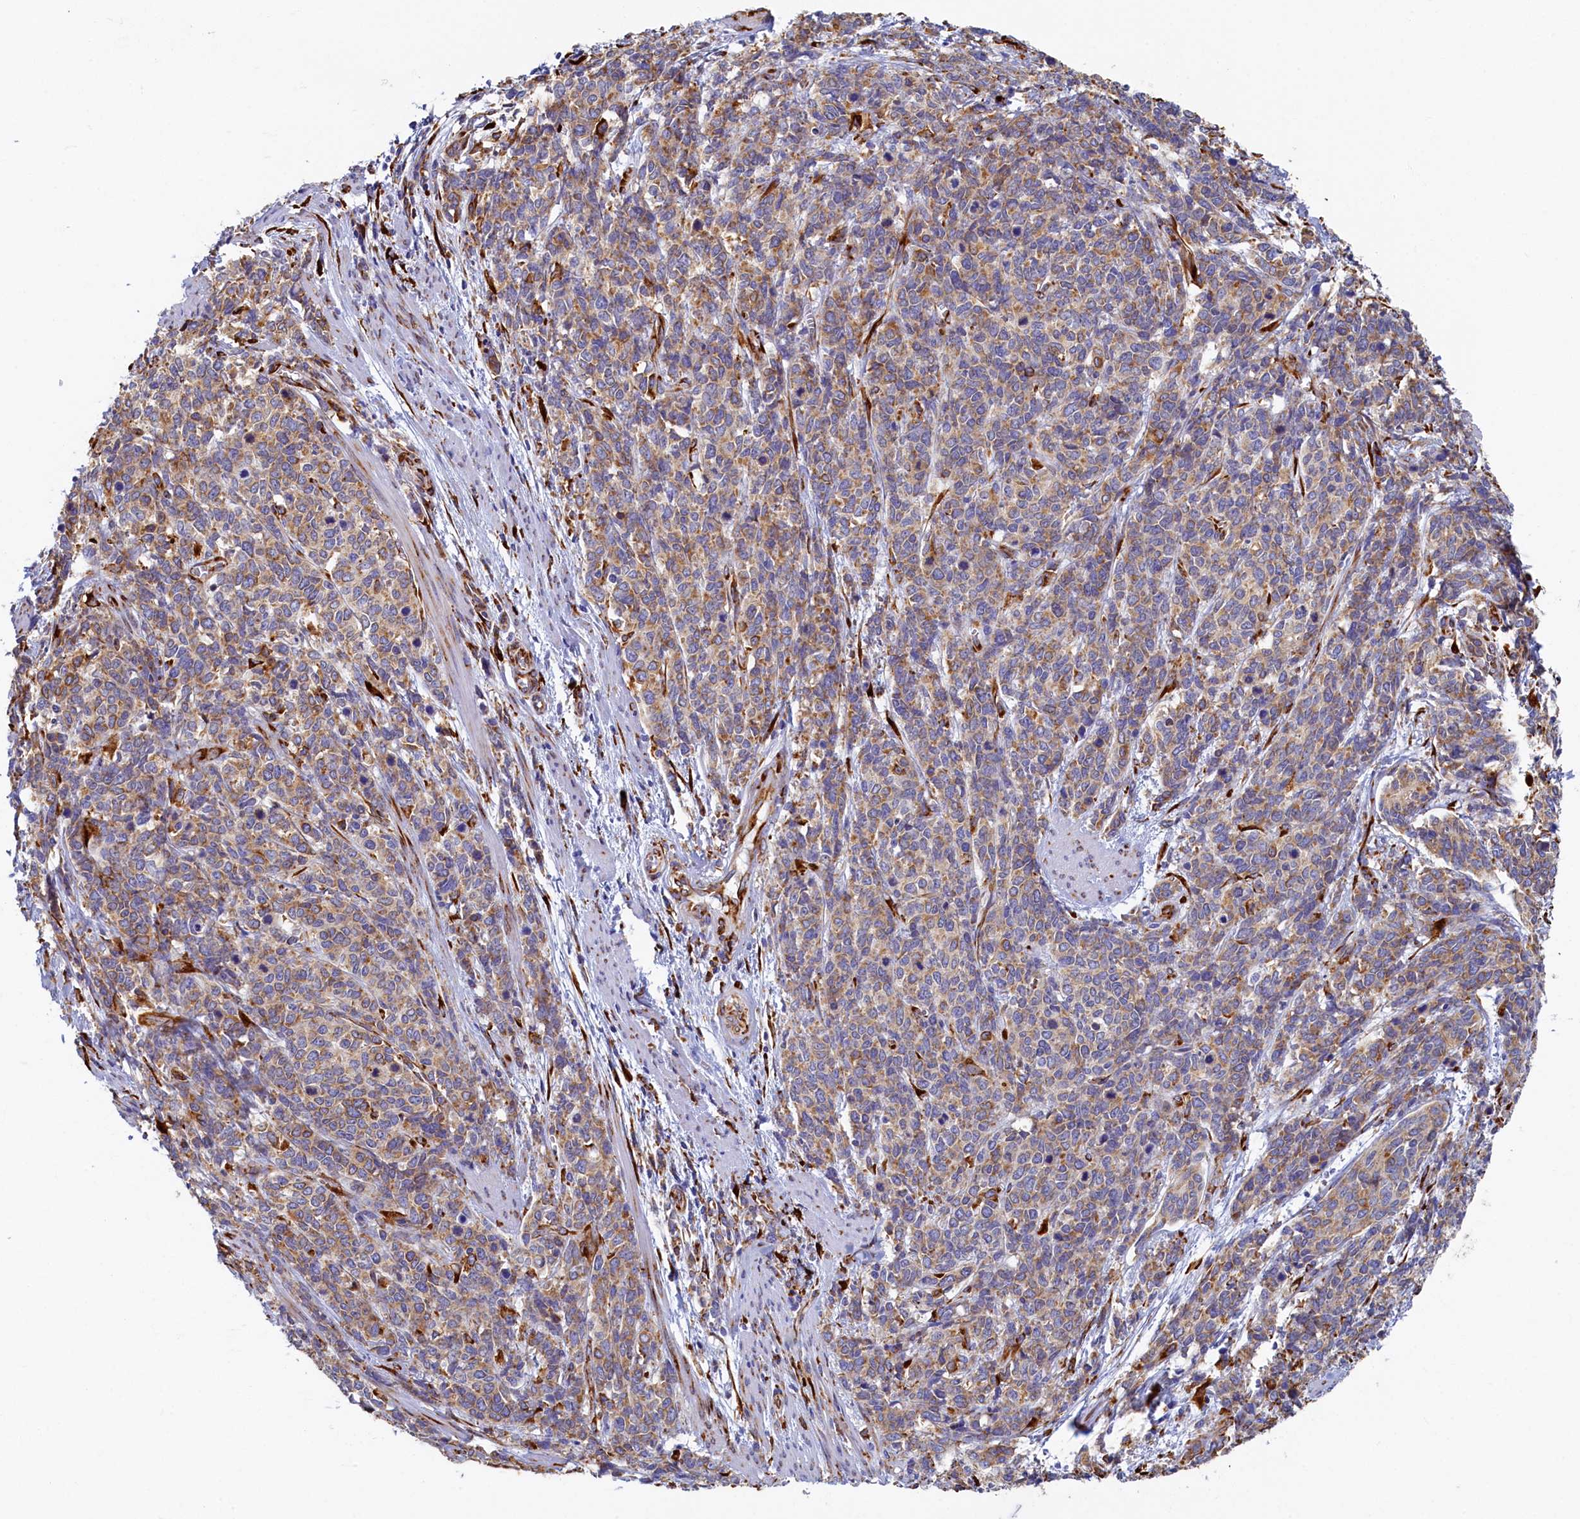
{"staining": {"intensity": "moderate", "quantity": ">75%", "location": "cytoplasmic/membranous"}, "tissue": "cervical cancer", "cell_type": "Tumor cells", "image_type": "cancer", "snomed": [{"axis": "morphology", "description": "Squamous cell carcinoma, NOS"}, {"axis": "topography", "description": "Cervix"}], "caption": "Protein staining of cervical squamous cell carcinoma tissue exhibits moderate cytoplasmic/membranous expression in approximately >75% of tumor cells. (DAB (3,3'-diaminobenzidine) IHC, brown staining for protein, blue staining for nuclei).", "gene": "TMEM18", "patient": {"sex": "female", "age": 60}}